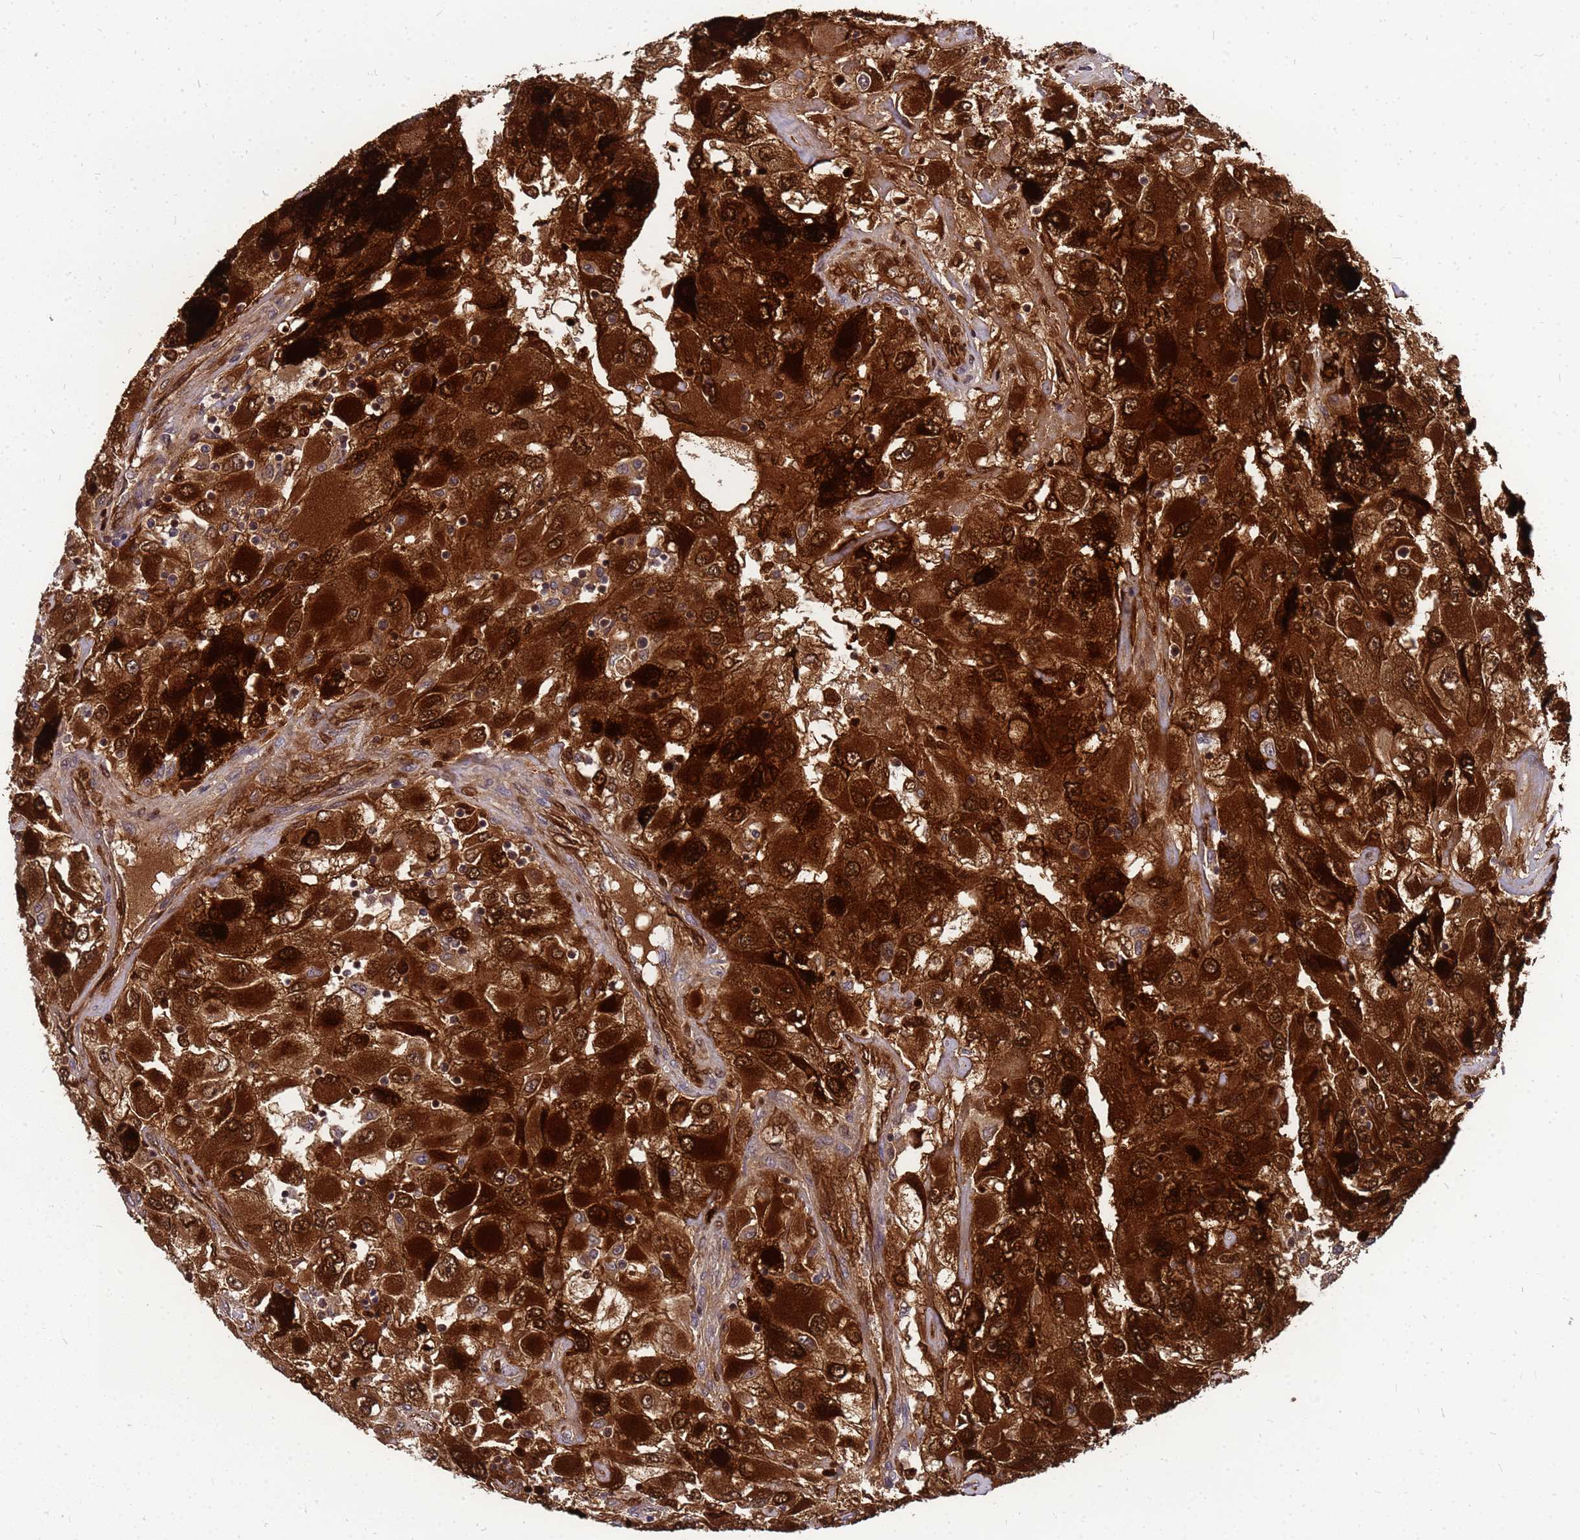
{"staining": {"intensity": "strong", "quantity": ">75%", "location": "cytoplasmic/membranous,nuclear"}, "tissue": "renal cancer", "cell_type": "Tumor cells", "image_type": "cancer", "snomed": [{"axis": "morphology", "description": "Adenocarcinoma, NOS"}, {"axis": "topography", "description": "Kidney"}], "caption": "Protein positivity by immunohistochemistry (IHC) reveals strong cytoplasmic/membranous and nuclear positivity in approximately >75% of tumor cells in adenocarcinoma (renal).", "gene": "CMC4", "patient": {"sex": "female", "age": 52}}